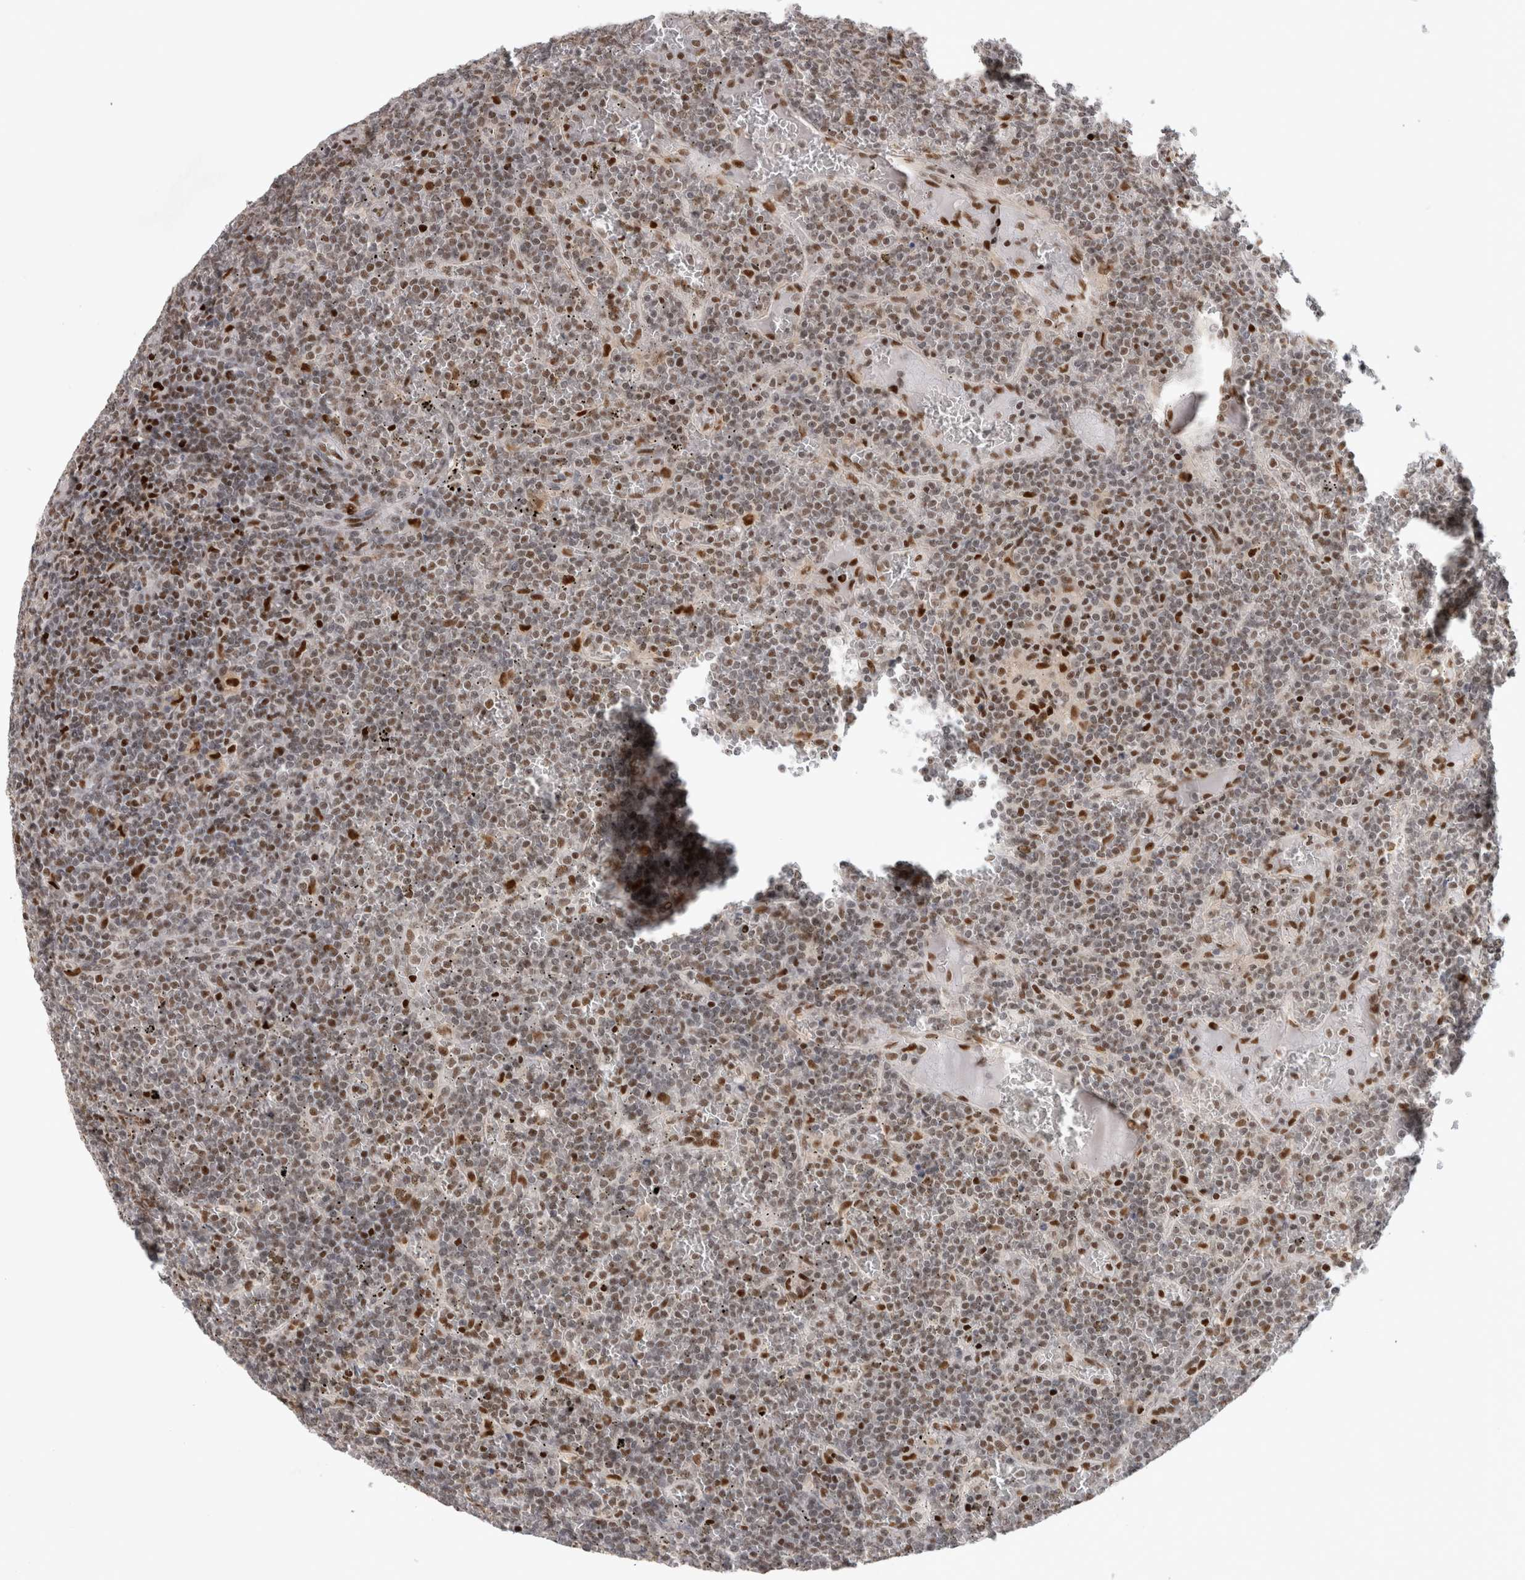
{"staining": {"intensity": "weak", "quantity": "<25%", "location": "nuclear"}, "tissue": "lymphoma", "cell_type": "Tumor cells", "image_type": "cancer", "snomed": [{"axis": "morphology", "description": "Malignant lymphoma, non-Hodgkin's type, Low grade"}, {"axis": "topography", "description": "Spleen"}], "caption": "Tumor cells are negative for protein expression in human lymphoma.", "gene": "SRARP", "patient": {"sex": "female", "age": 19}}